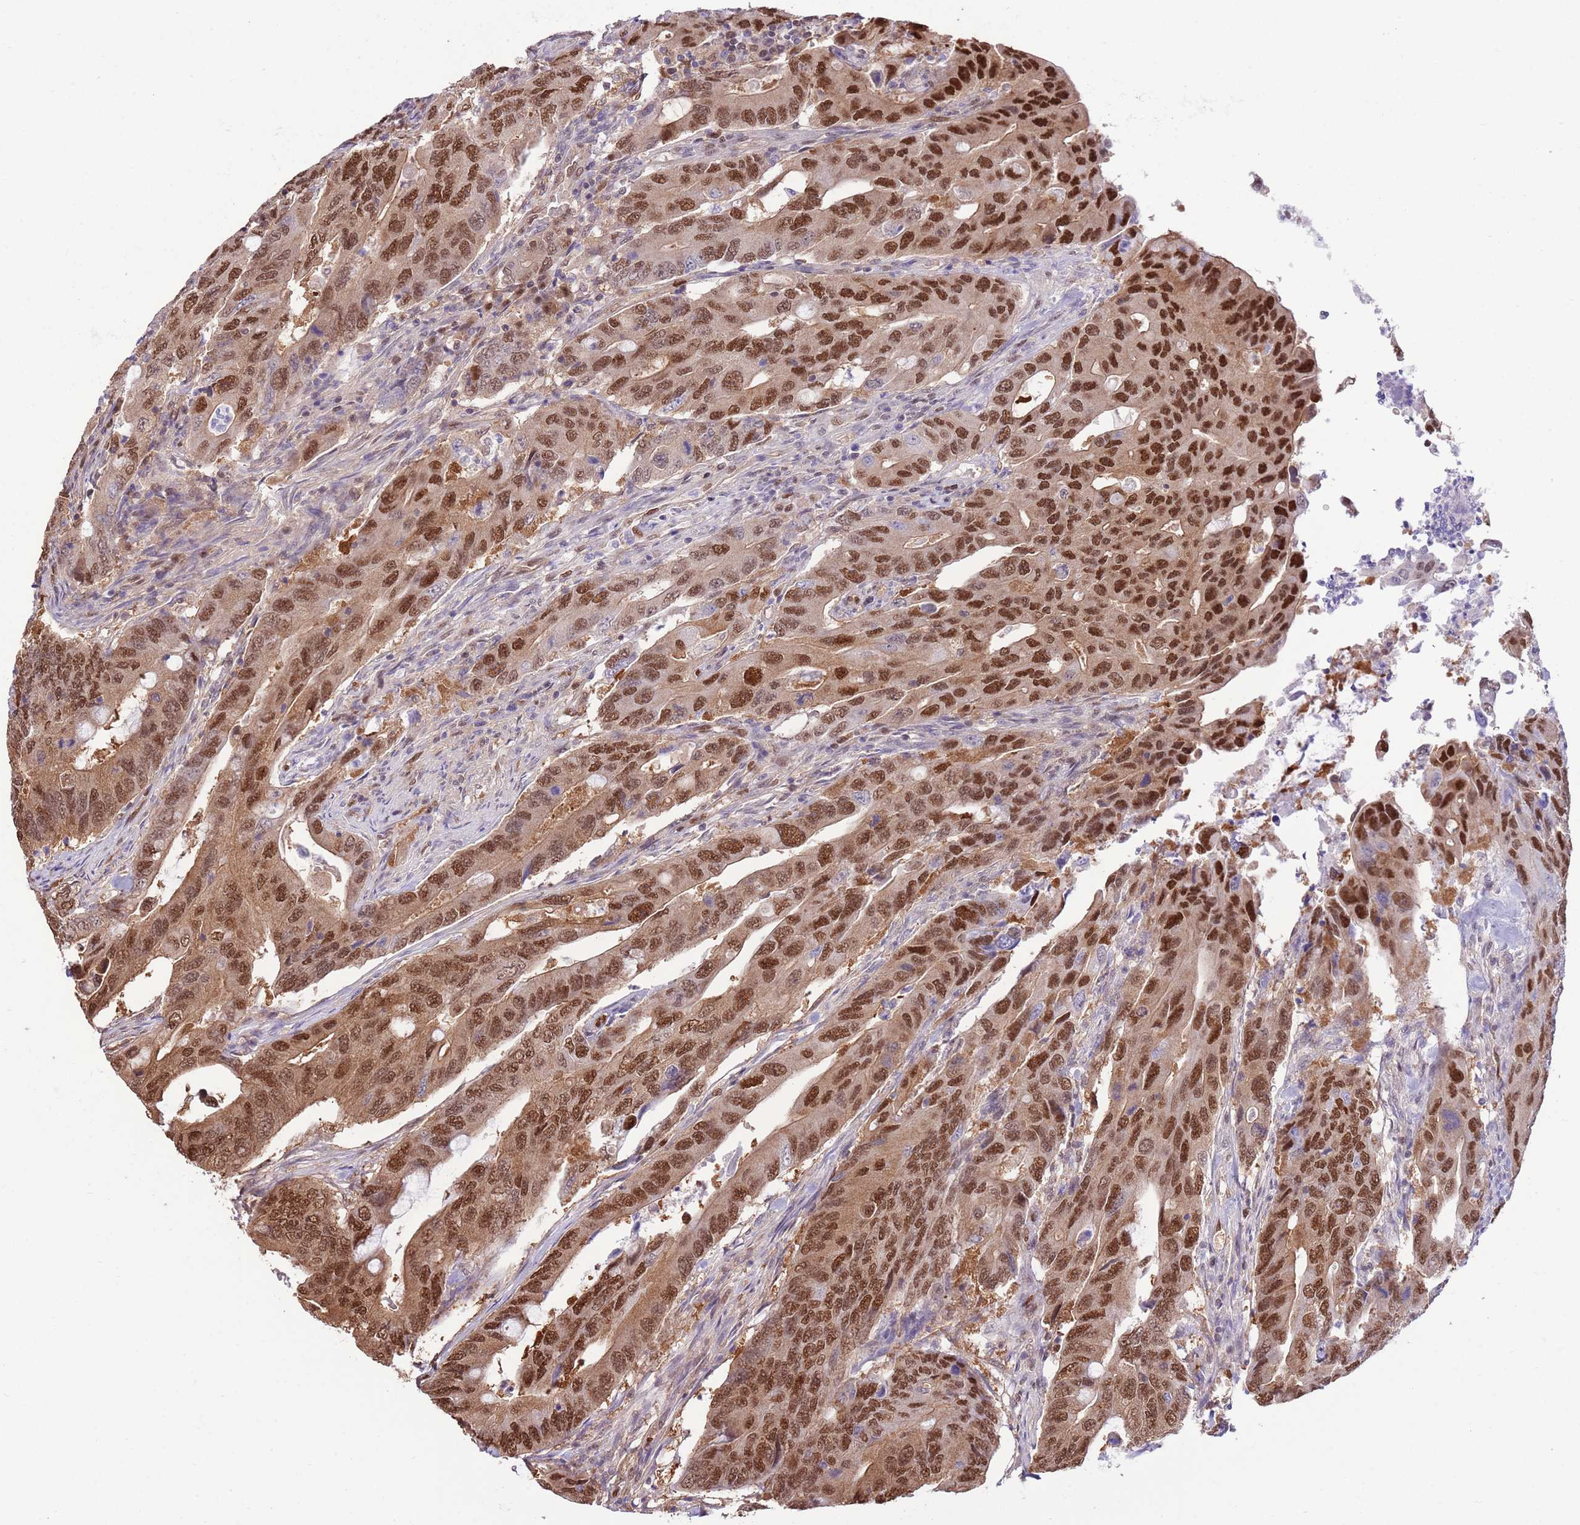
{"staining": {"intensity": "strong", "quantity": ">75%", "location": "nuclear"}, "tissue": "colorectal cancer", "cell_type": "Tumor cells", "image_type": "cancer", "snomed": [{"axis": "morphology", "description": "Adenocarcinoma, NOS"}, {"axis": "topography", "description": "Colon"}], "caption": "Immunohistochemical staining of colorectal cancer shows high levels of strong nuclear protein staining in approximately >75% of tumor cells. (brown staining indicates protein expression, while blue staining denotes nuclei).", "gene": "NSFL1C", "patient": {"sex": "male", "age": 71}}